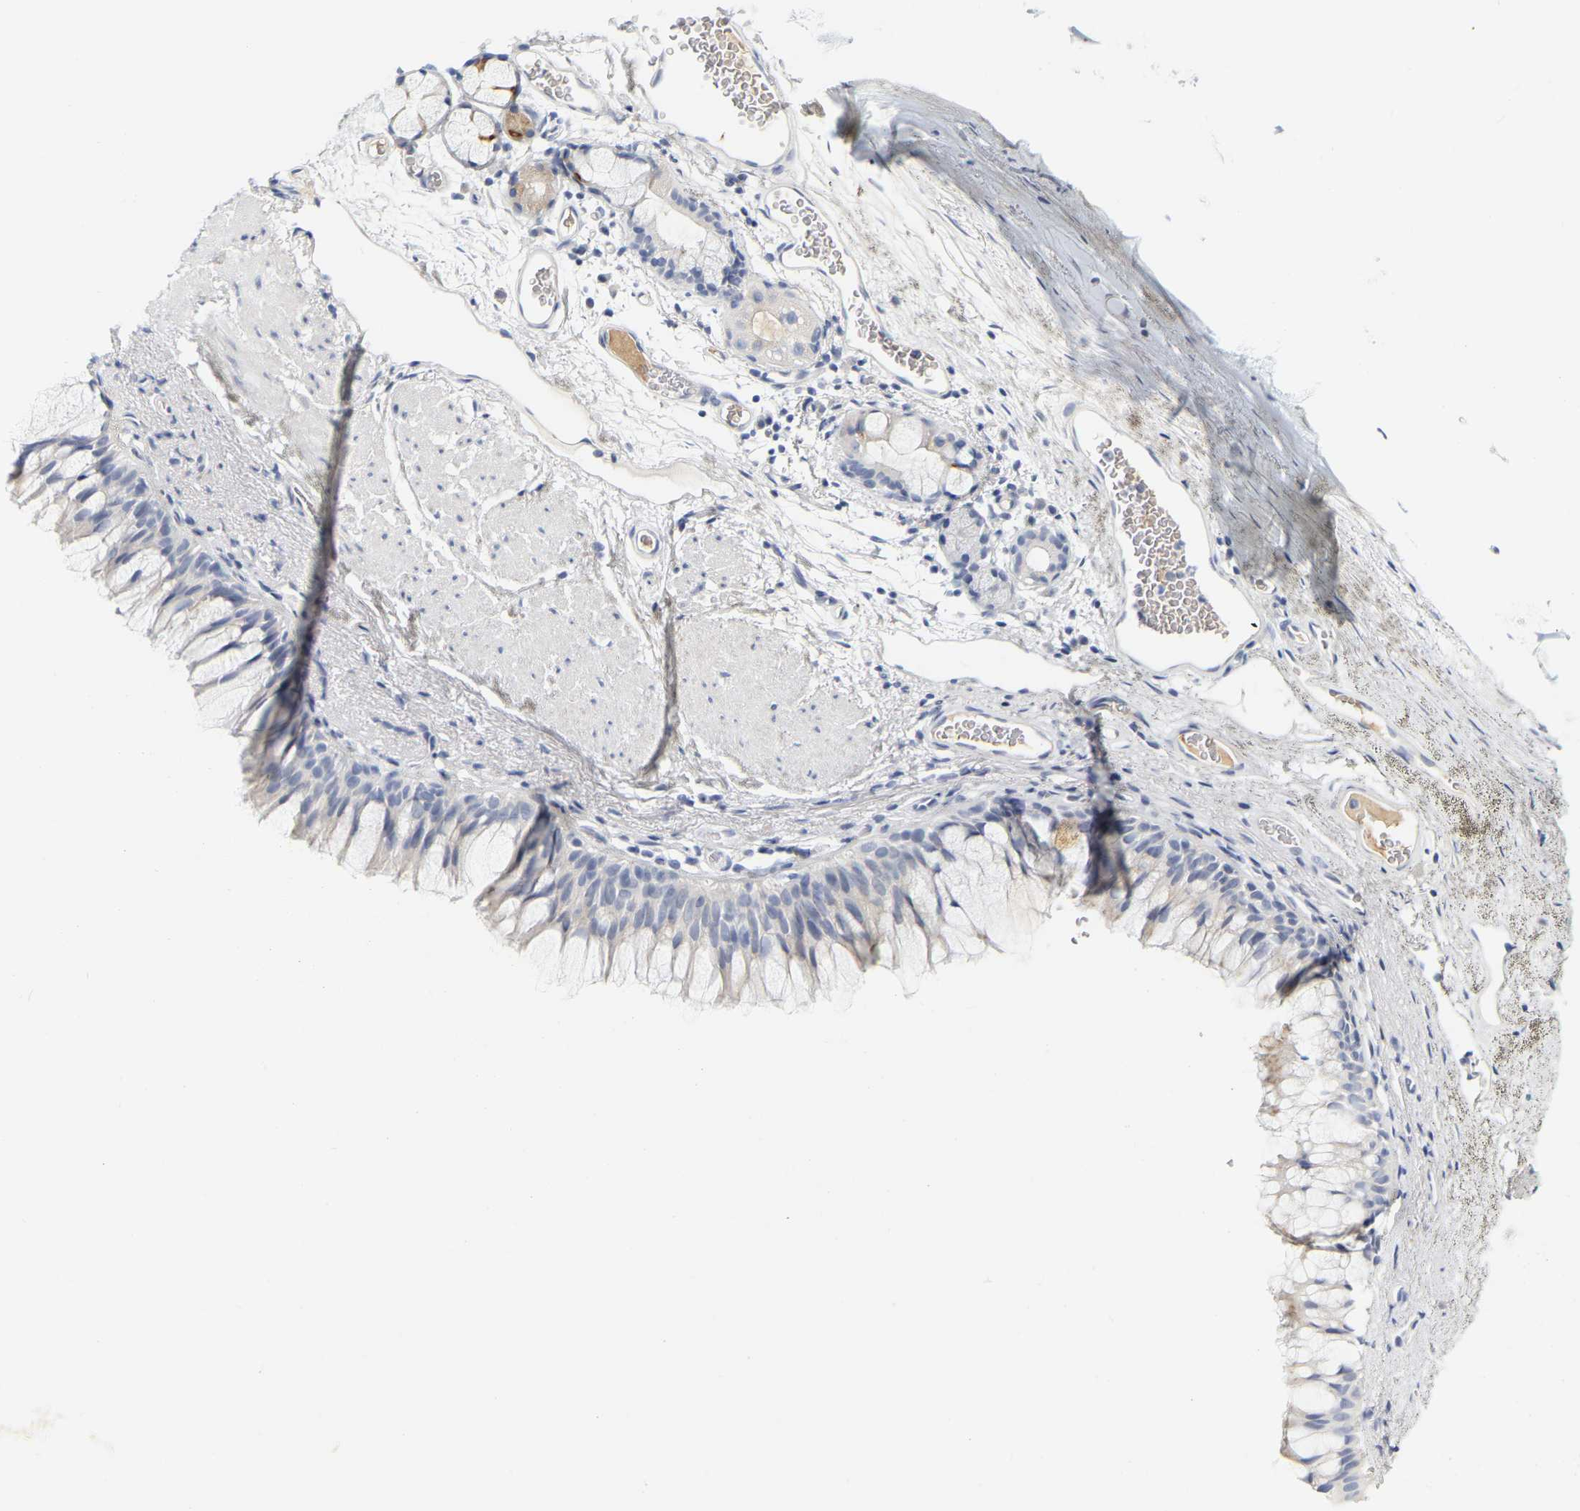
{"staining": {"intensity": "negative", "quantity": "none", "location": "none"}, "tissue": "bronchus", "cell_type": "Respiratory epithelial cells", "image_type": "normal", "snomed": [{"axis": "morphology", "description": "Normal tissue, NOS"}, {"axis": "topography", "description": "Cartilage tissue"}, {"axis": "topography", "description": "Bronchus"}], "caption": "Bronchus stained for a protein using IHC displays no staining respiratory epithelial cells.", "gene": "GNAS", "patient": {"sex": "female", "age": 53}}